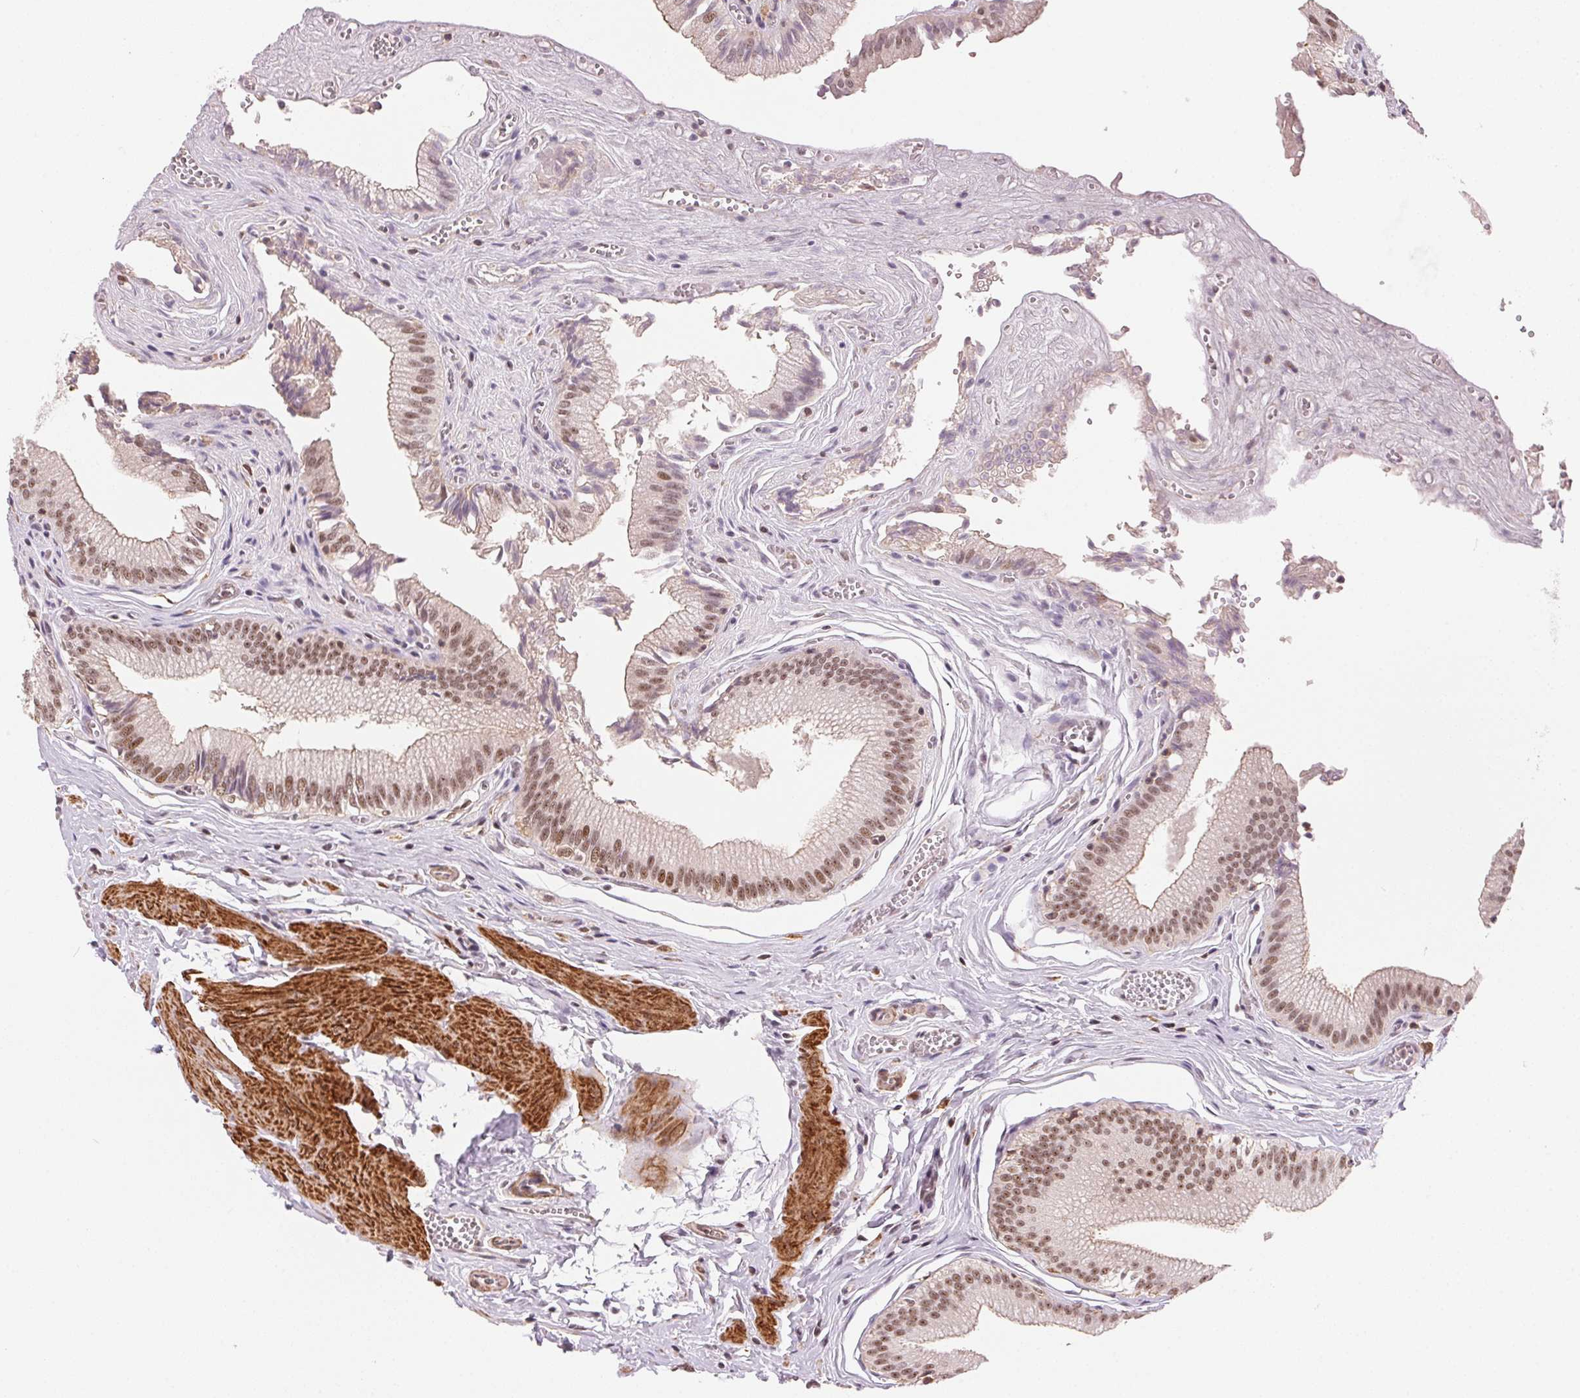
{"staining": {"intensity": "moderate", "quantity": ">75%", "location": "nuclear"}, "tissue": "gallbladder", "cell_type": "Glandular cells", "image_type": "normal", "snomed": [{"axis": "morphology", "description": "Normal tissue, NOS"}, {"axis": "topography", "description": "Gallbladder"}, {"axis": "topography", "description": "Peripheral nerve tissue"}], "caption": "Moderate nuclear staining is appreciated in approximately >75% of glandular cells in normal gallbladder.", "gene": "HNRNPDL", "patient": {"sex": "male", "age": 17}}